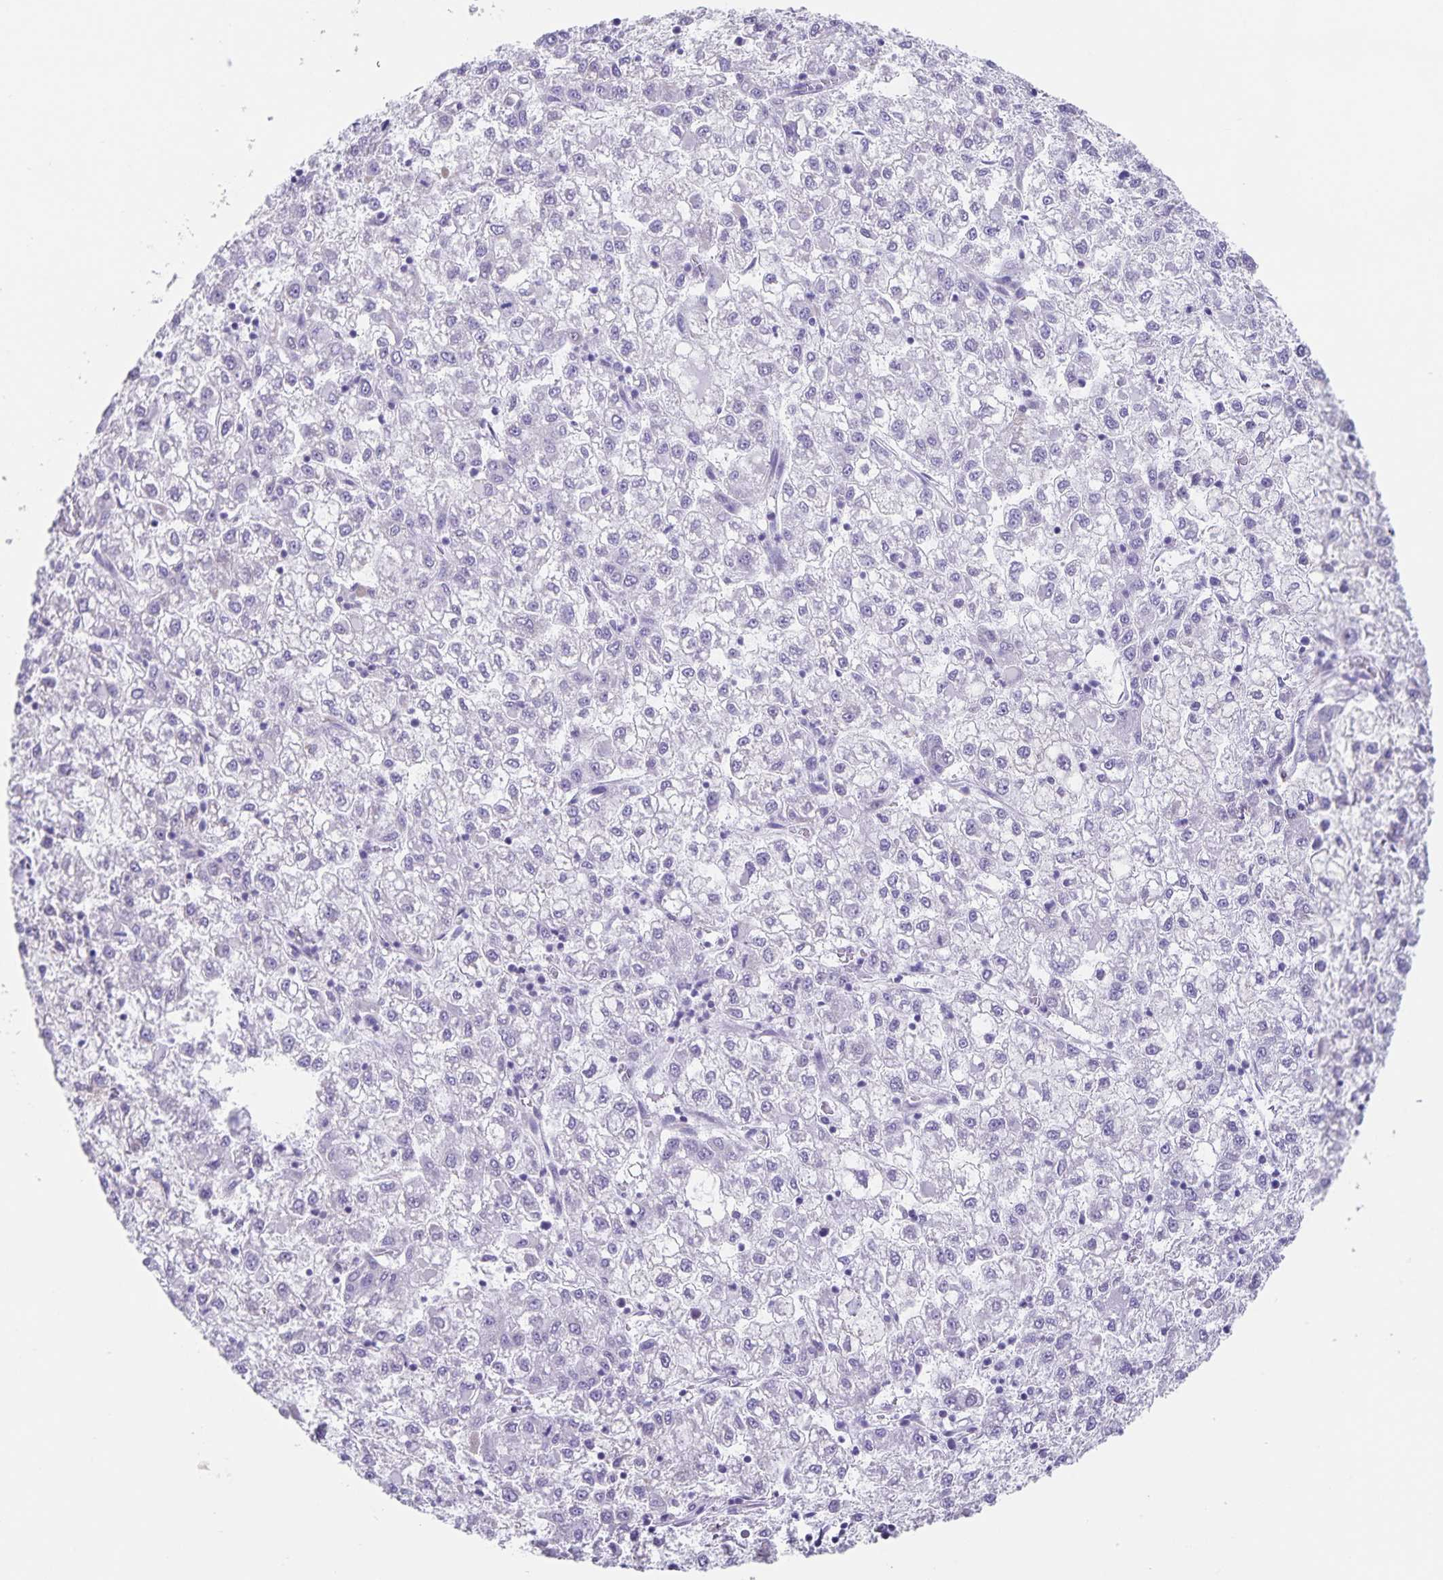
{"staining": {"intensity": "negative", "quantity": "none", "location": "none"}, "tissue": "liver cancer", "cell_type": "Tumor cells", "image_type": "cancer", "snomed": [{"axis": "morphology", "description": "Carcinoma, Hepatocellular, NOS"}, {"axis": "topography", "description": "Liver"}], "caption": "This is an IHC histopathology image of liver cancer (hepatocellular carcinoma). There is no expression in tumor cells.", "gene": "SYNM", "patient": {"sex": "male", "age": 40}}